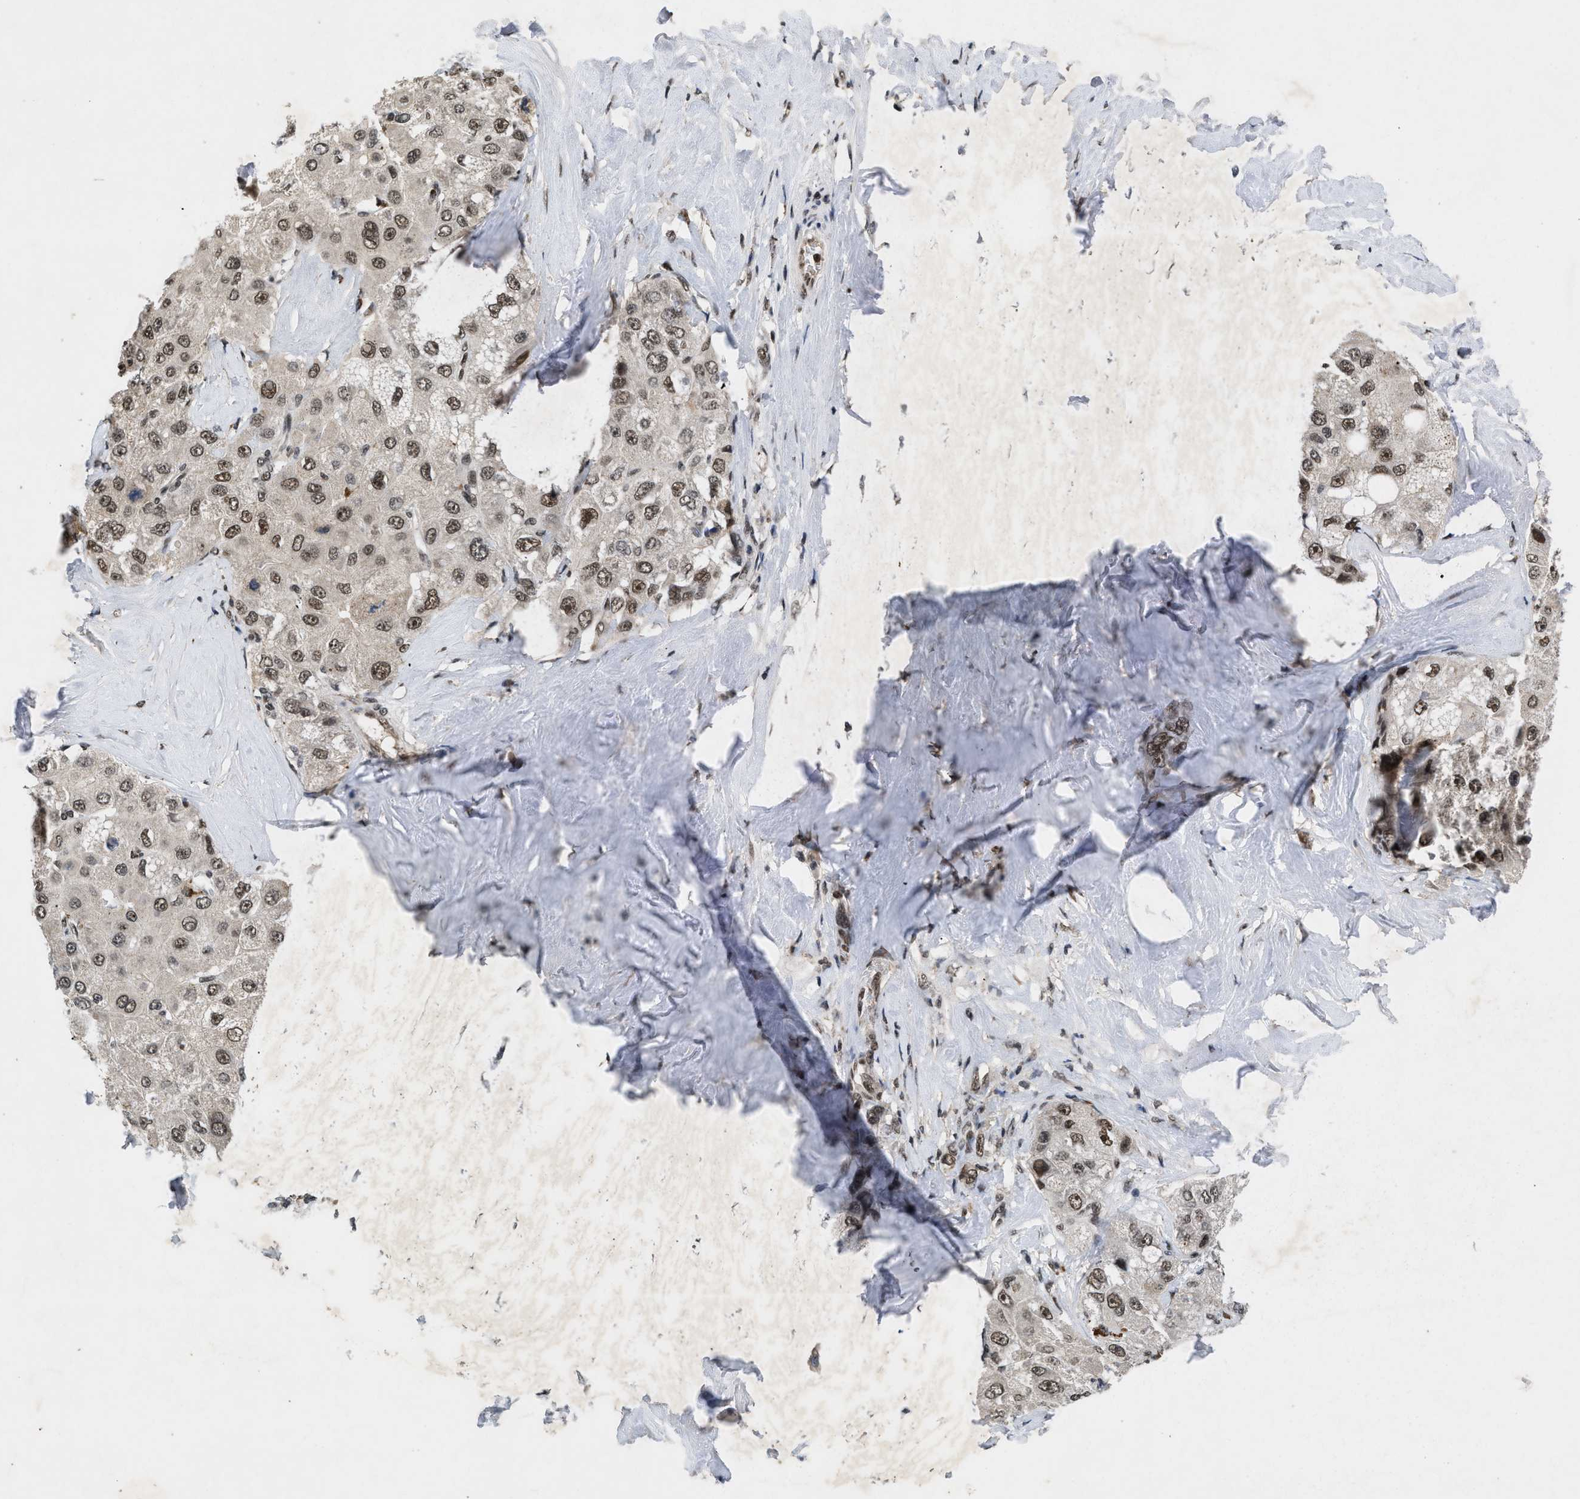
{"staining": {"intensity": "moderate", "quantity": ">75%", "location": "nuclear"}, "tissue": "liver cancer", "cell_type": "Tumor cells", "image_type": "cancer", "snomed": [{"axis": "morphology", "description": "Carcinoma, Hepatocellular, NOS"}, {"axis": "topography", "description": "Liver"}], "caption": "A photomicrograph of hepatocellular carcinoma (liver) stained for a protein displays moderate nuclear brown staining in tumor cells. (DAB IHC with brightfield microscopy, high magnification).", "gene": "ZNF346", "patient": {"sex": "male", "age": 80}}